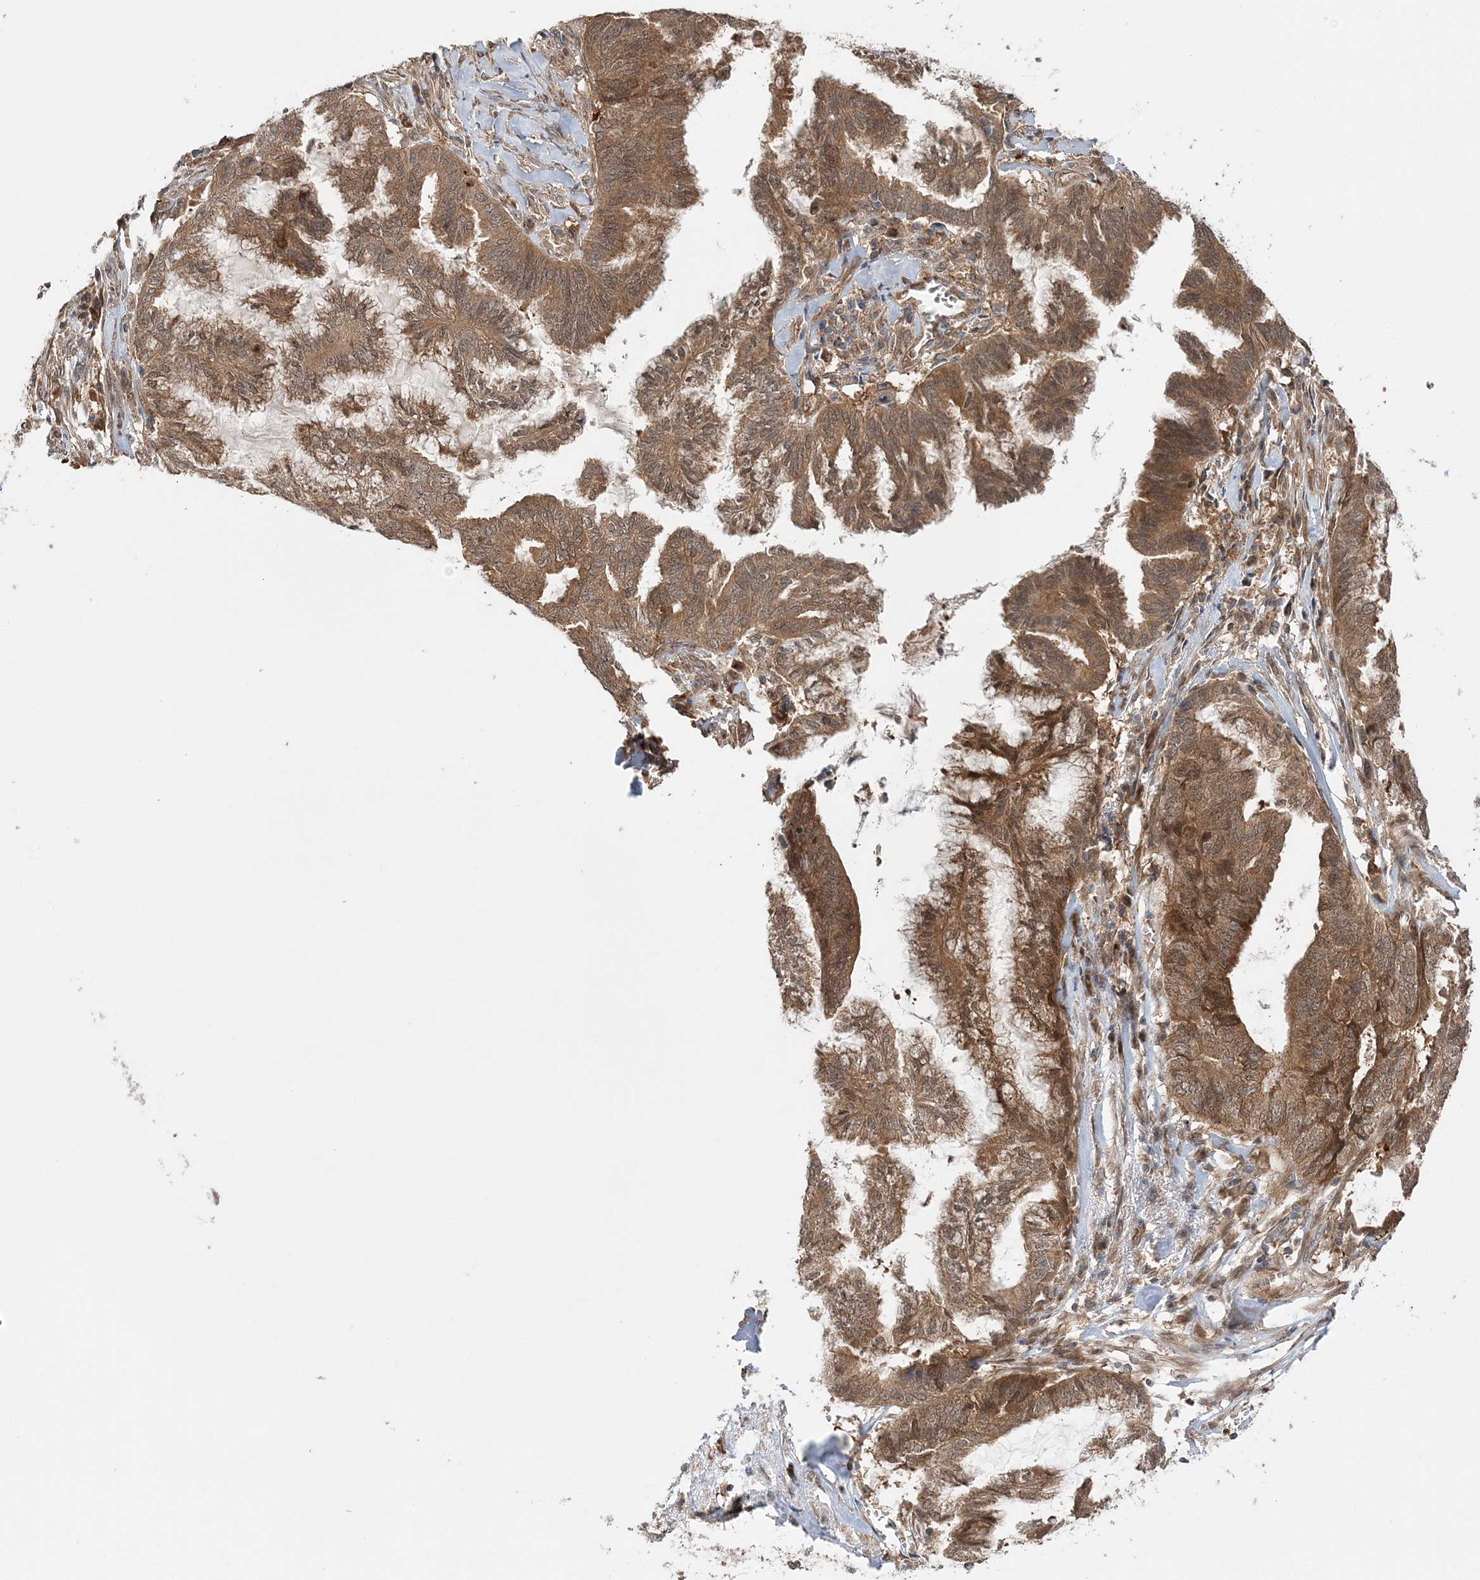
{"staining": {"intensity": "moderate", "quantity": ">75%", "location": "cytoplasmic/membranous"}, "tissue": "endometrial cancer", "cell_type": "Tumor cells", "image_type": "cancer", "snomed": [{"axis": "morphology", "description": "Adenocarcinoma, NOS"}, {"axis": "topography", "description": "Endometrium"}], "caption": "This micrograph reveals immunohistochemistry (IHC) staining of human endometrial adenocarcinoma, with medium moderate cytoplasmic/membranous staining in approximately >75% of tumor cells.", "gene": "UBTD2", "patient": {"sex": "female", "age": 86}}